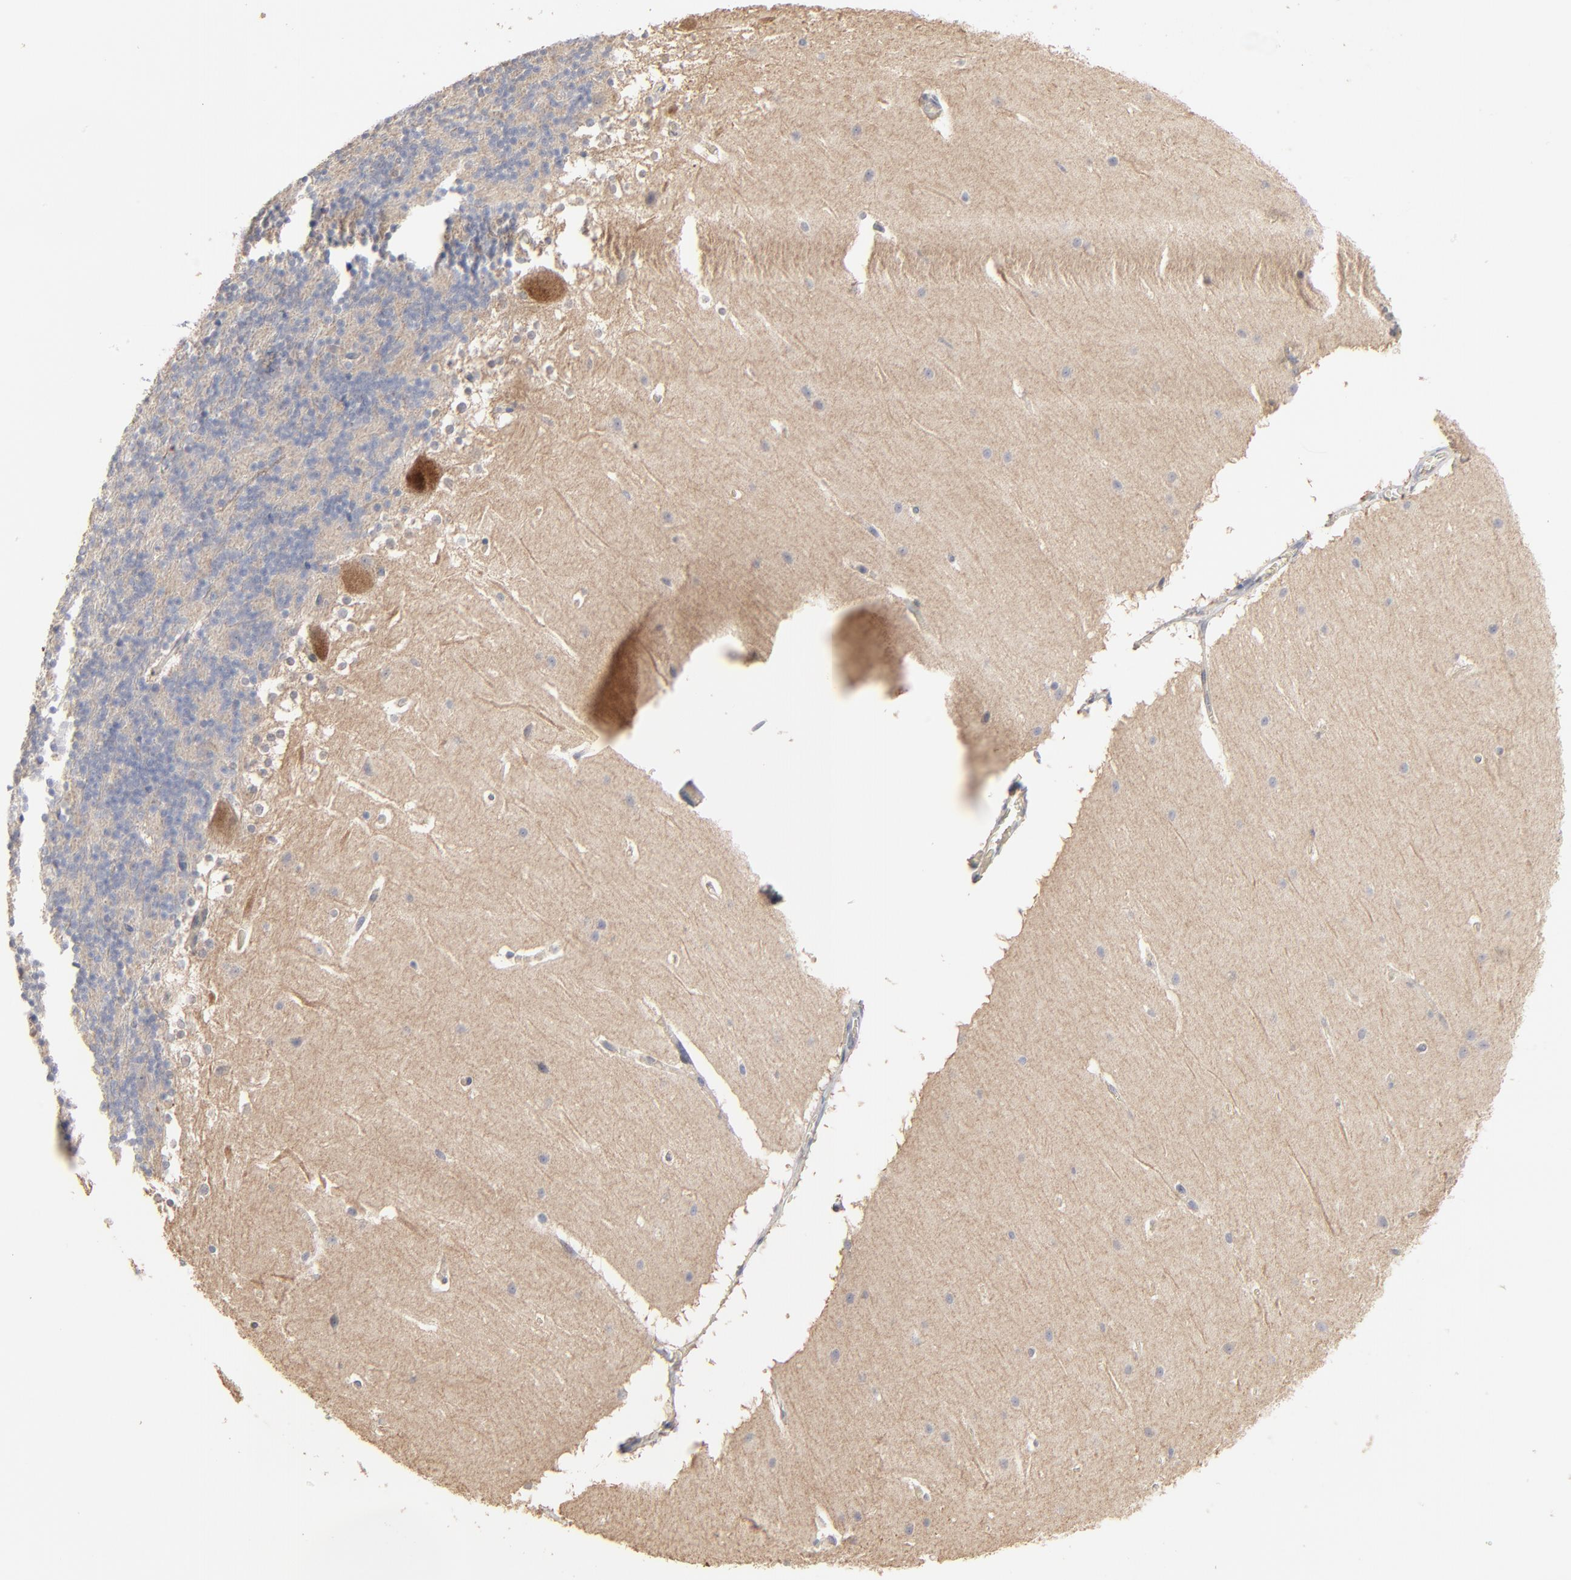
{"staining": {"intensity": "negative", "quantity": "none", "location": "none"}, "tissue": "cerebellum", "cell_type": "Cells in granular layer", "image_type": "normal", "snomed": [{"axis": "morphology", "description": "Normal tissue, NOS"}, {"axis": "topography", "description": "Cerebellum"}], "caption": "An immunohistochemistry image of normal cerebellum is shown. There is no staining in cells in granular layer of cerebellum.", "gene": "FANCB", "patient": {"sex": "female", "age": 19}}